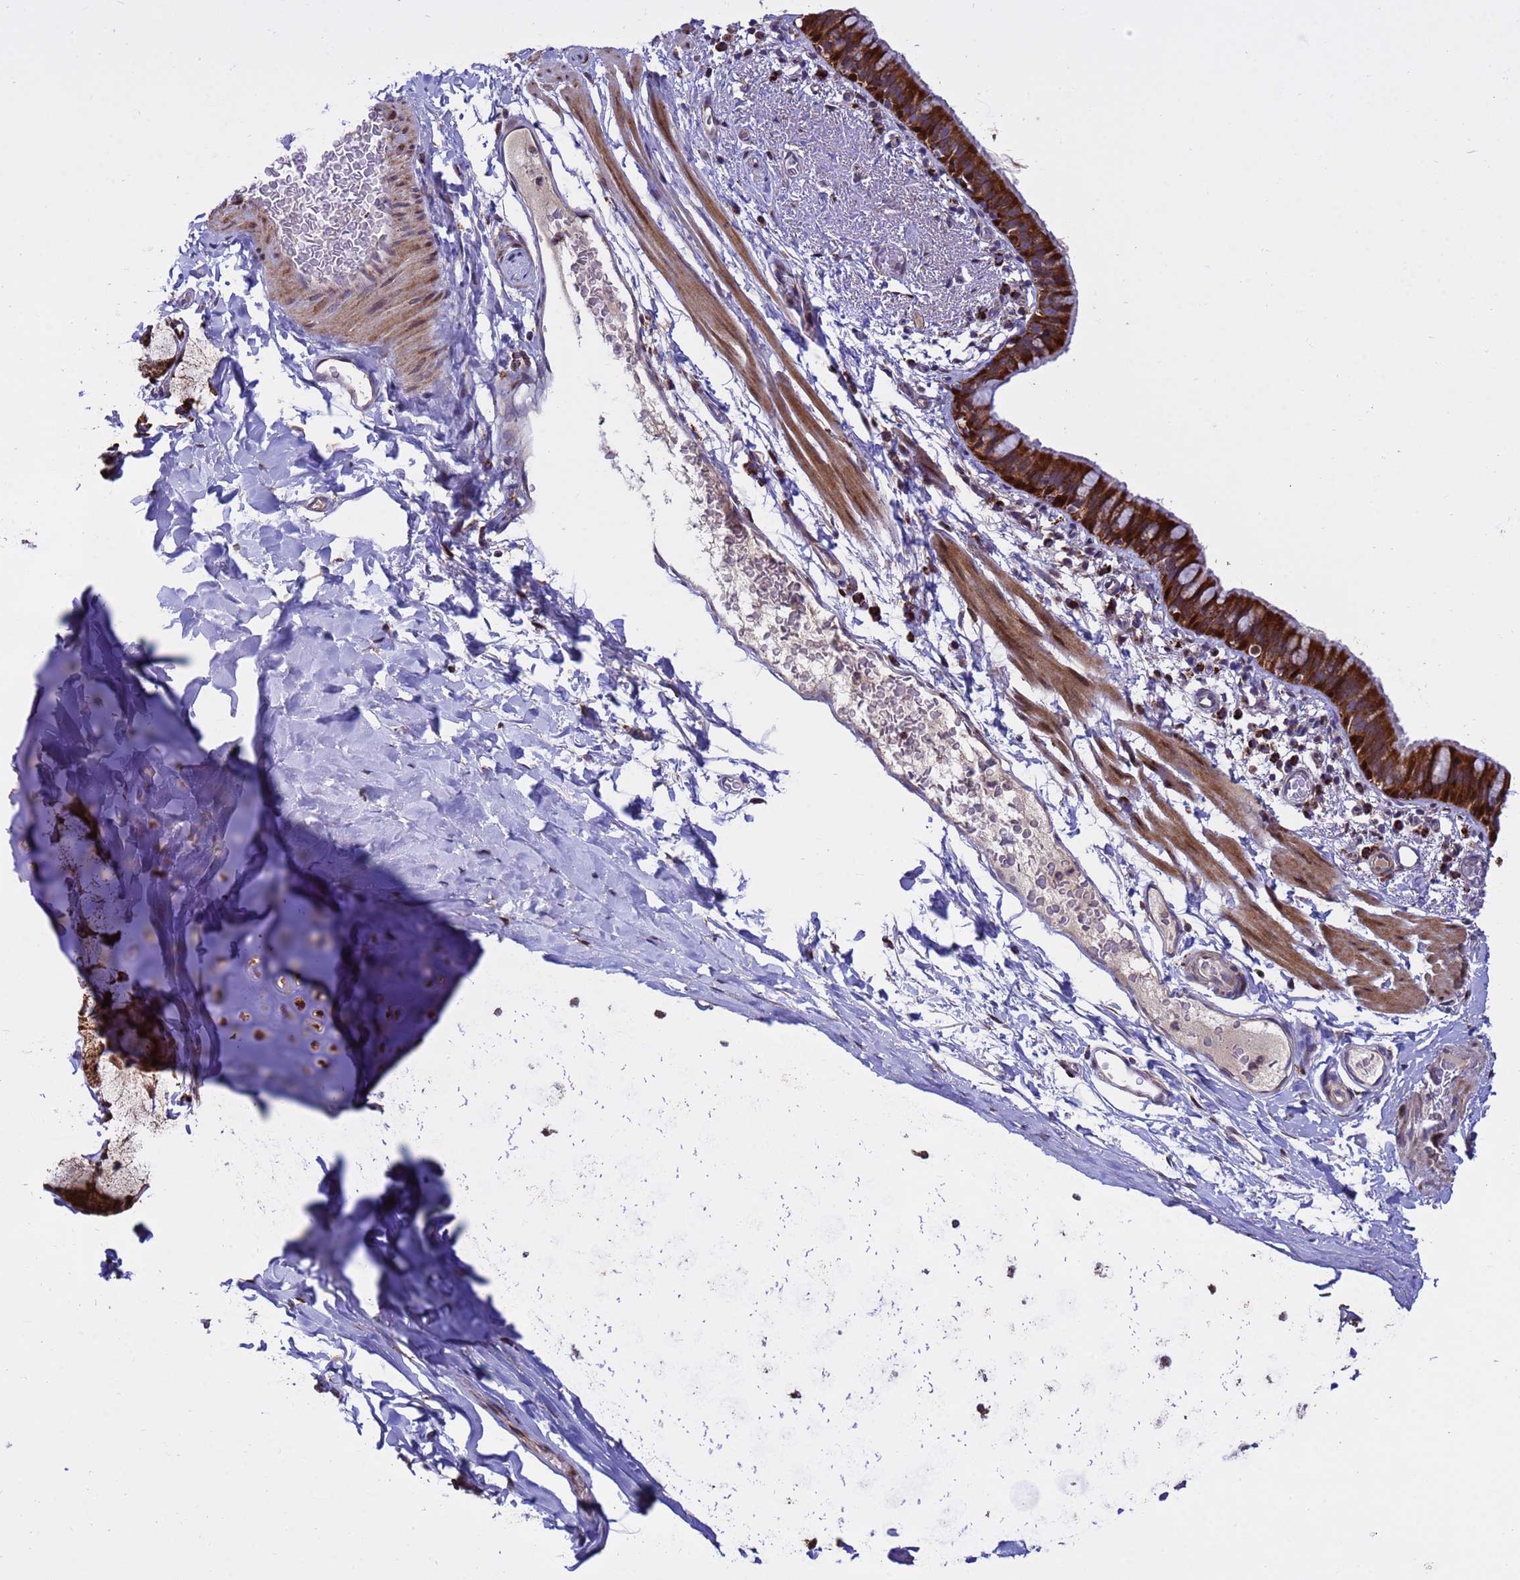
{"staining": {"intensity": "strong", "quantity": ">75%", "location": "cytoplasmic/membranous"}, "tissue": "bronchus", "cell_type": "Respiratory epithelial cells", "image_type": "normal", "snomed": [{"axis": "morphology", "description": "Normal tissue, NOS"}, {"axis": "topography", "description": "Cartilage tissue"}, {"axis": "topography", "description": "Bronchus"}], "caption": "Protein analysis of unremarkable bronchus demonstrates strong cytoplasmic/membranous positivity in approximately >75% of respiratory epithelial cells.", "gene": "TUBGCP3", "patient": {"sex": "female", "age": 36}}